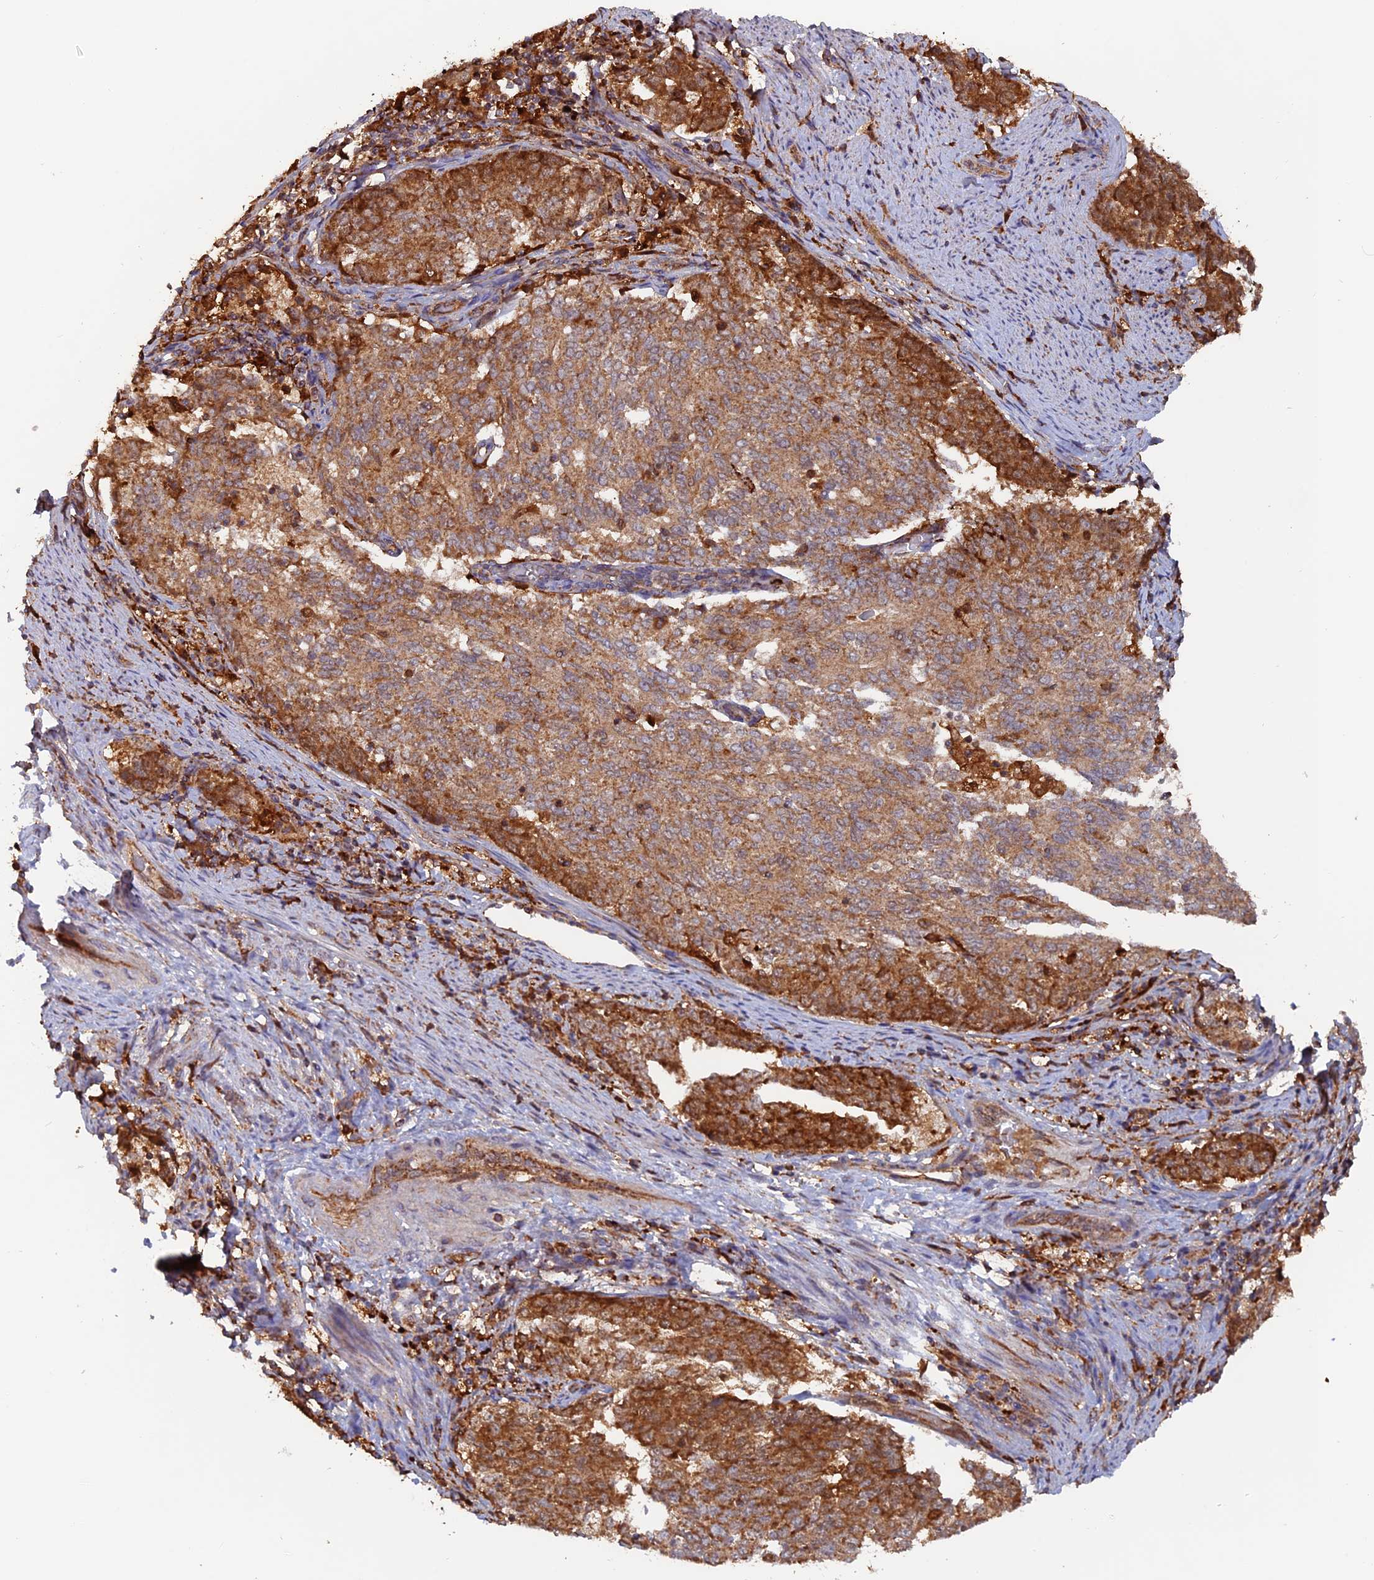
{"staining": {"intensity": "strong", "quantity": "25%-75%", "location": "cytoplasmic/membranous"}, "tissue": "endometrial cancer", "cell_type": "Tumor cells", "image_type": "cancer", "snomed": [{"axis": "morphology", "description": "Adenocarcinoma, NOS"}, {"axis": "topography", "description": "Endometrium"}], "caption": "A photomicrograph showing strong cytoplasmic/membranous expression in about 25%-75% of tumor cells in adenocarcinoma (endometrial), as visualized by brown immunohistochemical staining.", "gene": "DTYMK", "patient": {"sex": "female", "age": 80}}